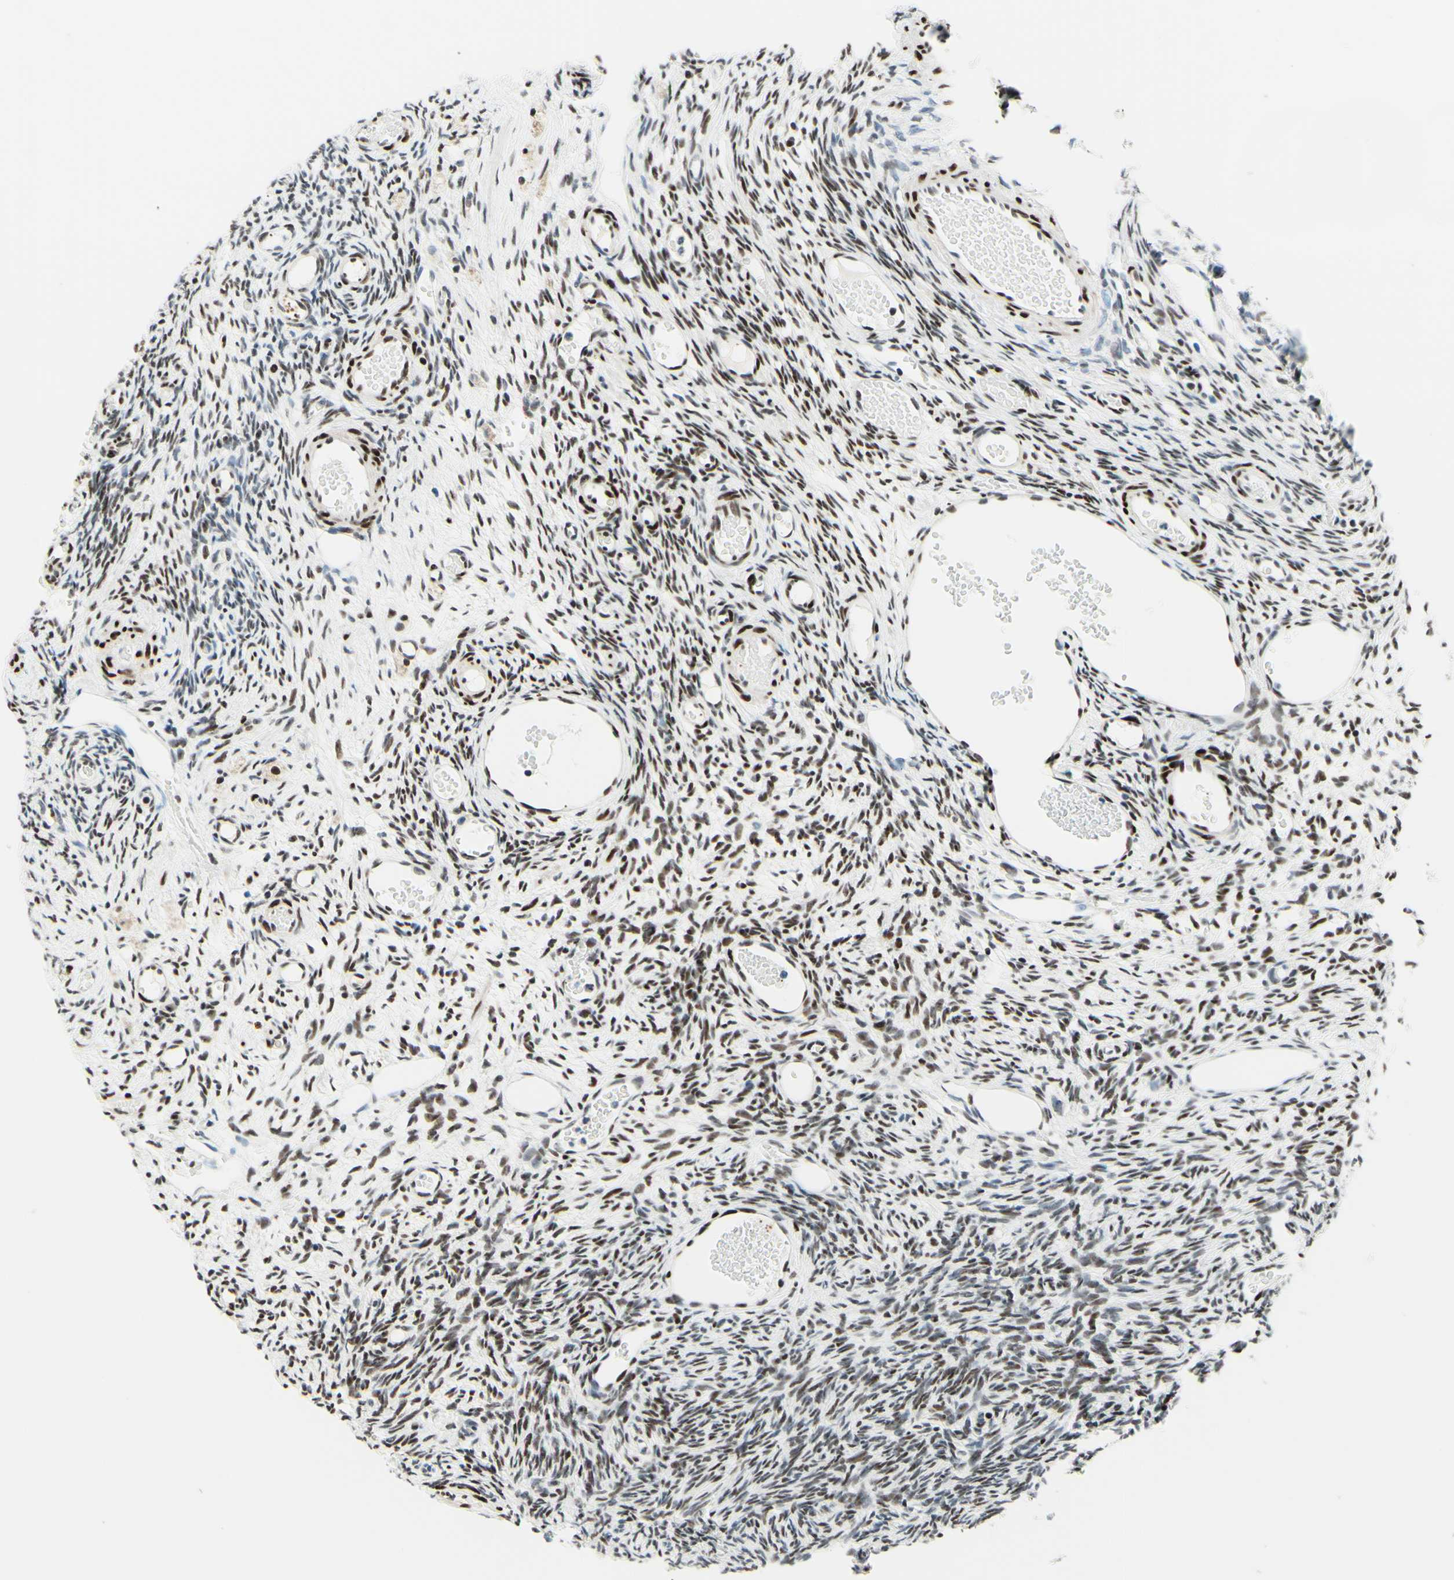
{"staining": {"intensity": "moderate", "quantity": "25%-75%", "location": "nuclear"}, "tissue": "ovary", "cell_type": "Follicle cells", "image_type": "normal", "snomed": [{"axis": "morphology", "description": "Normal tissue, NOS"}, {"axis": "topography", "description": "Ovary"}], "caption": "IHC image of normal ovary: human ovary stained using IHC shows medium levels of moderate protein expression localized specifically in the nuclear of follicle cells, appearing as a nuclear brown color.", "gene": "CBX7", "patient": {"sex": "female", "age": 35}}